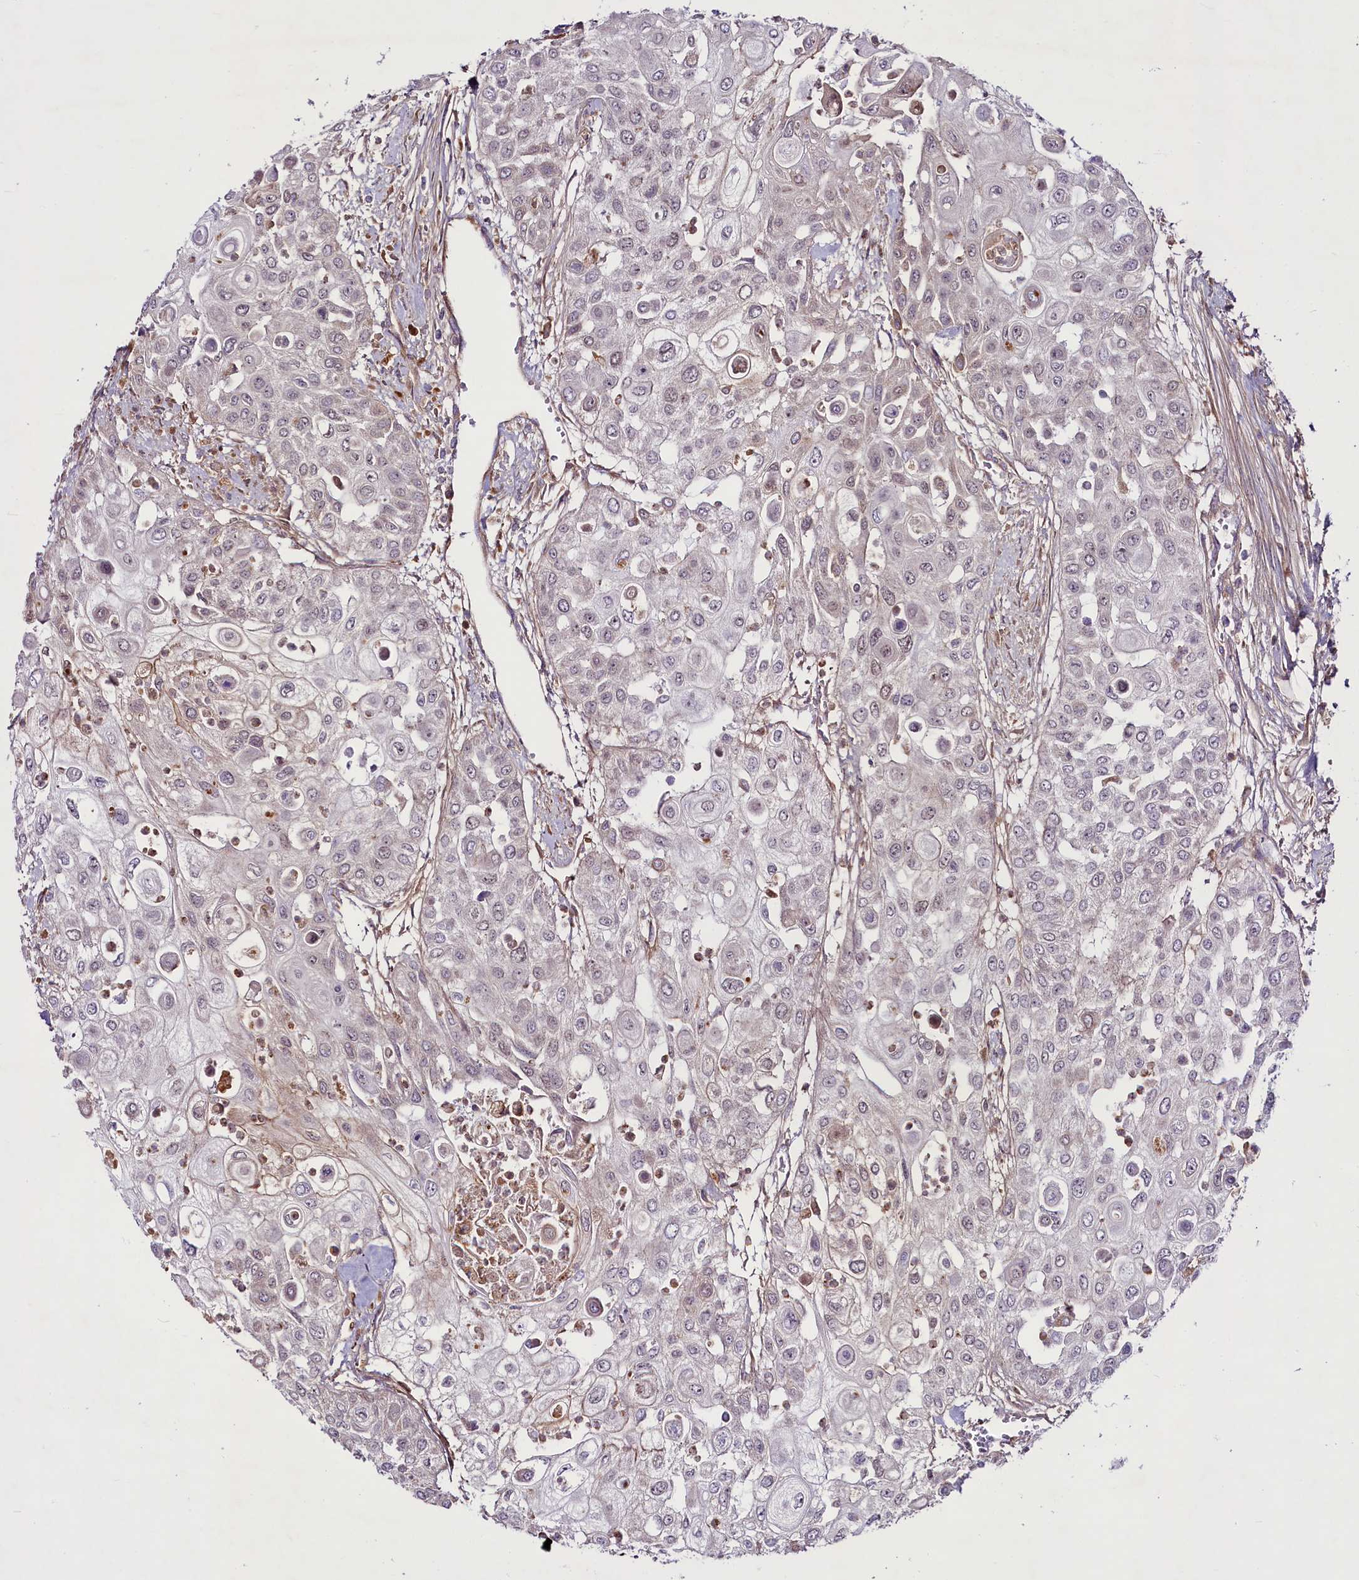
{"staining": {"intensity": "negative", "quantity": "none", "location": "none"}, "tissue": "urothelial cancer", "cell_type": "Tumor cells", "image_type": "cancer", "snomed": [{"axis": "morphology", "description": "Urothelial carcinoma, High grade"}, {"axis": "topography", "description": "Urinary bladder"}], "caption": "There is no significant positivity in tumor cells of urothelial carcinoma (high-grade). (DAB immunohistochemistry with hematoxylin counter stain).", "gene": "RSBN1", "patient": {"sex": "female", "age": 79}}